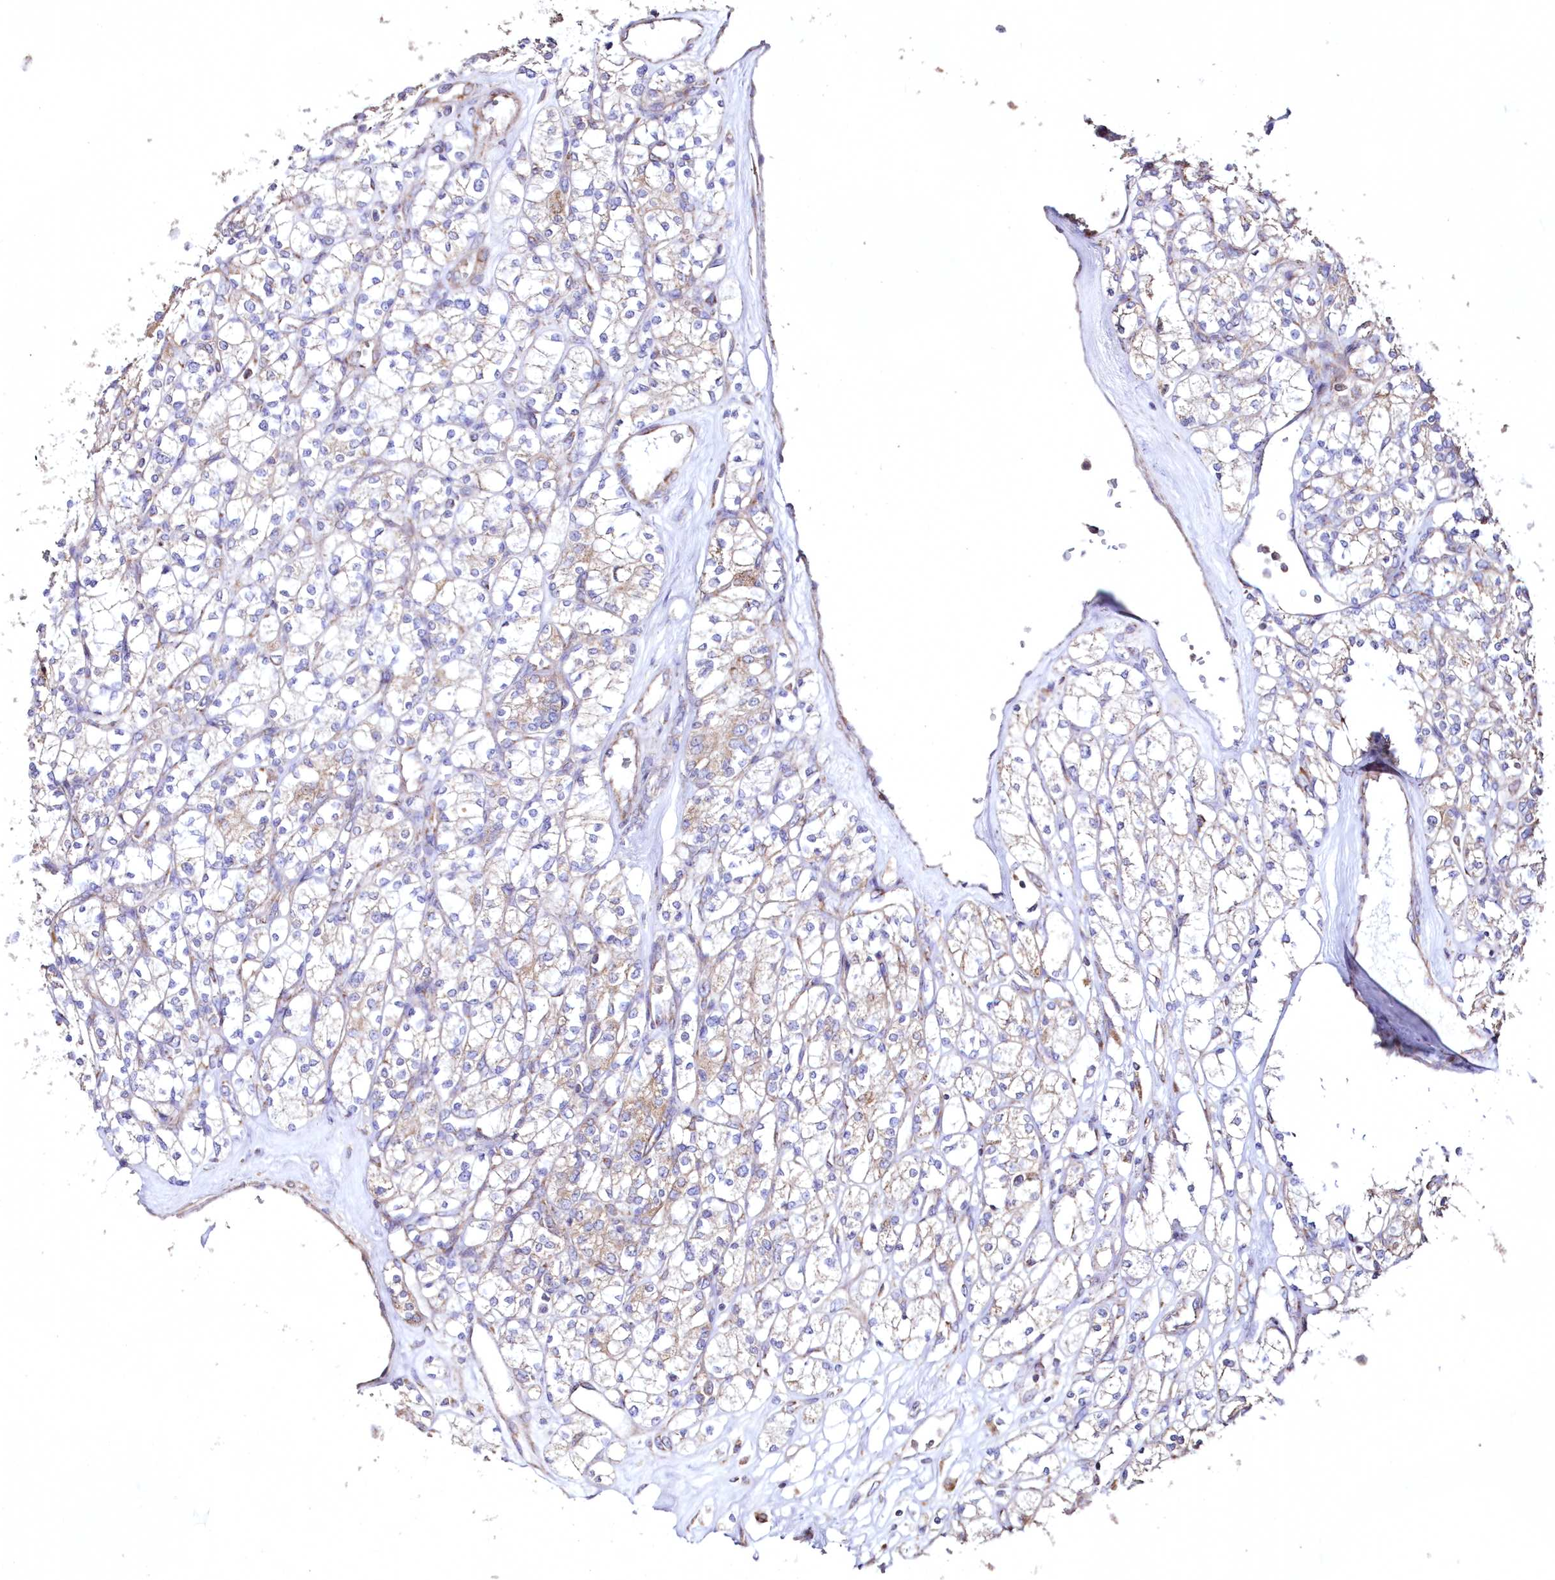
{"staining": {"intensity": "weak", "quantity": "25%-75%", "location": "cytoplasmic/membranous"}, "tissue": "renal cancer", "cell_type": "Tumor cells", "image_type": "cancer", "snomed": [{"axis": "morphology", "description": "Adenocarcinoma, NOS"}, {"axis": "topography", "description": "Kidney"}], "caption": "This histopathology image demonstrates immunohistochemistry staining of human renal cancer, with low weak cytoplasmic/membranous expression in approximately 25%-75% of tumor cells.", "gene": "HADHB", "patient": {"sex": "male", "age": 77}}